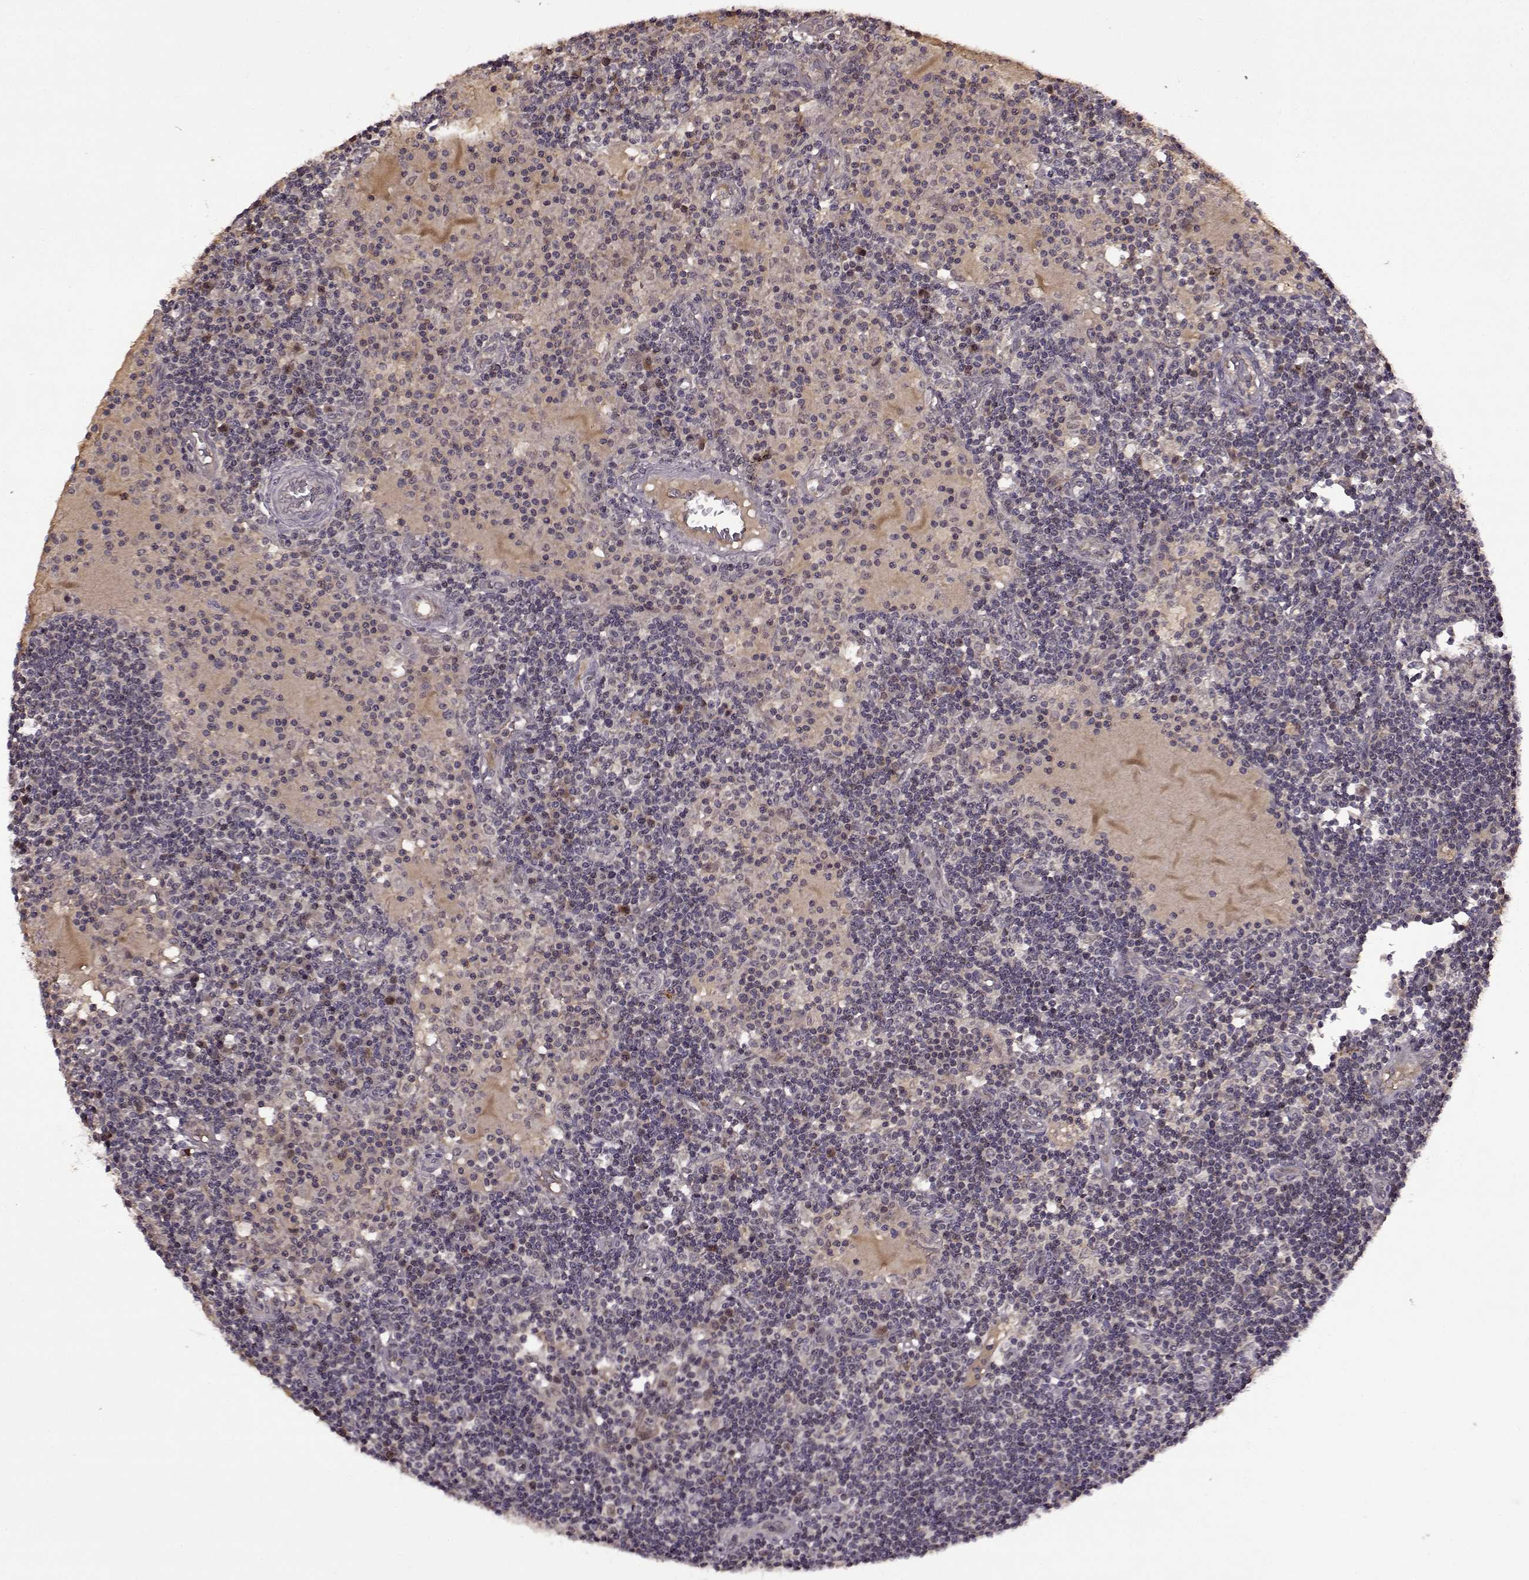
{"staining": {"intensity": "negative", "quantity": "none", "location": "none"}, "tissue": "lymph node", "cell_type": "Germinal center cells", "image_type": "normal", "snomed": [{"axis": "morphology", "description": "Normal tissue, NOS"}, {"axis": "topography", "description": "Lymph node"}], "caption": "A high-resolution histopathology image shows immunohistochemistry staining of normal lymph node, which reveals no significant staining in germinal center cells. Brightfield microscopy of immunohistochemistry stained with DAB (brown) and hematoxylin (blue), captured at high magnification.", "gene": "MAIP1", "patient": {"sex": "female", "age": 72}}